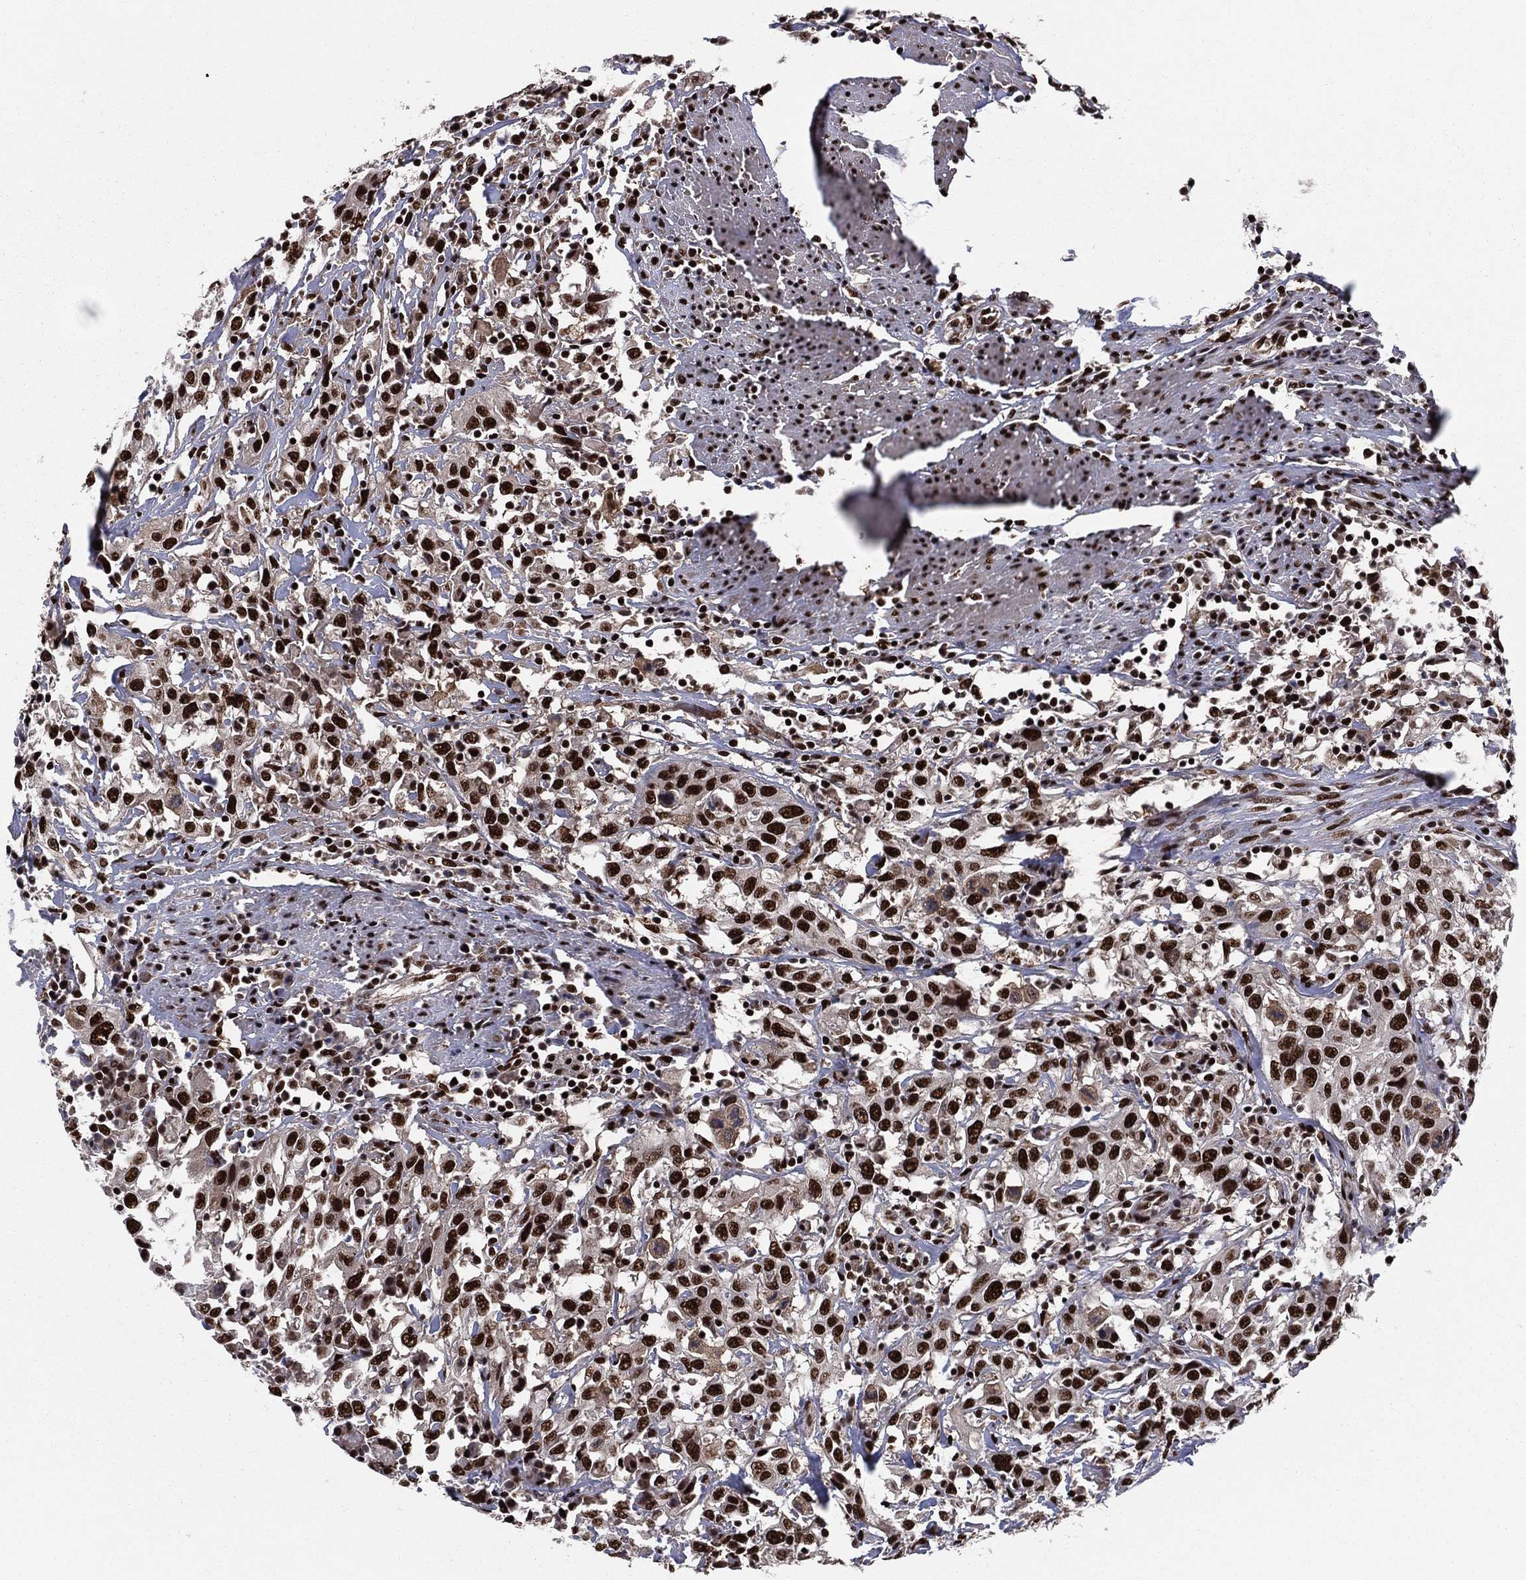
{"staining": {"intensity": "strong", "quantity": ">75%", "location": "nuclear"}, "tissue": "urothelial cancer", "cell_type": "Tumor cells", "image_type": "cancer", "snomed": [{"axis": "morphology", "description": "Urothelial carcinoma, High grade"}, {"axis": "topography", "description": "Urinary bladder"}], "caption": "A brown stain highlights strong nuclear positivity of a protein in urothelial cancer tumor cells.", "gene": "TP53BP1", "patient": {"sex": "male", "age": 61}}